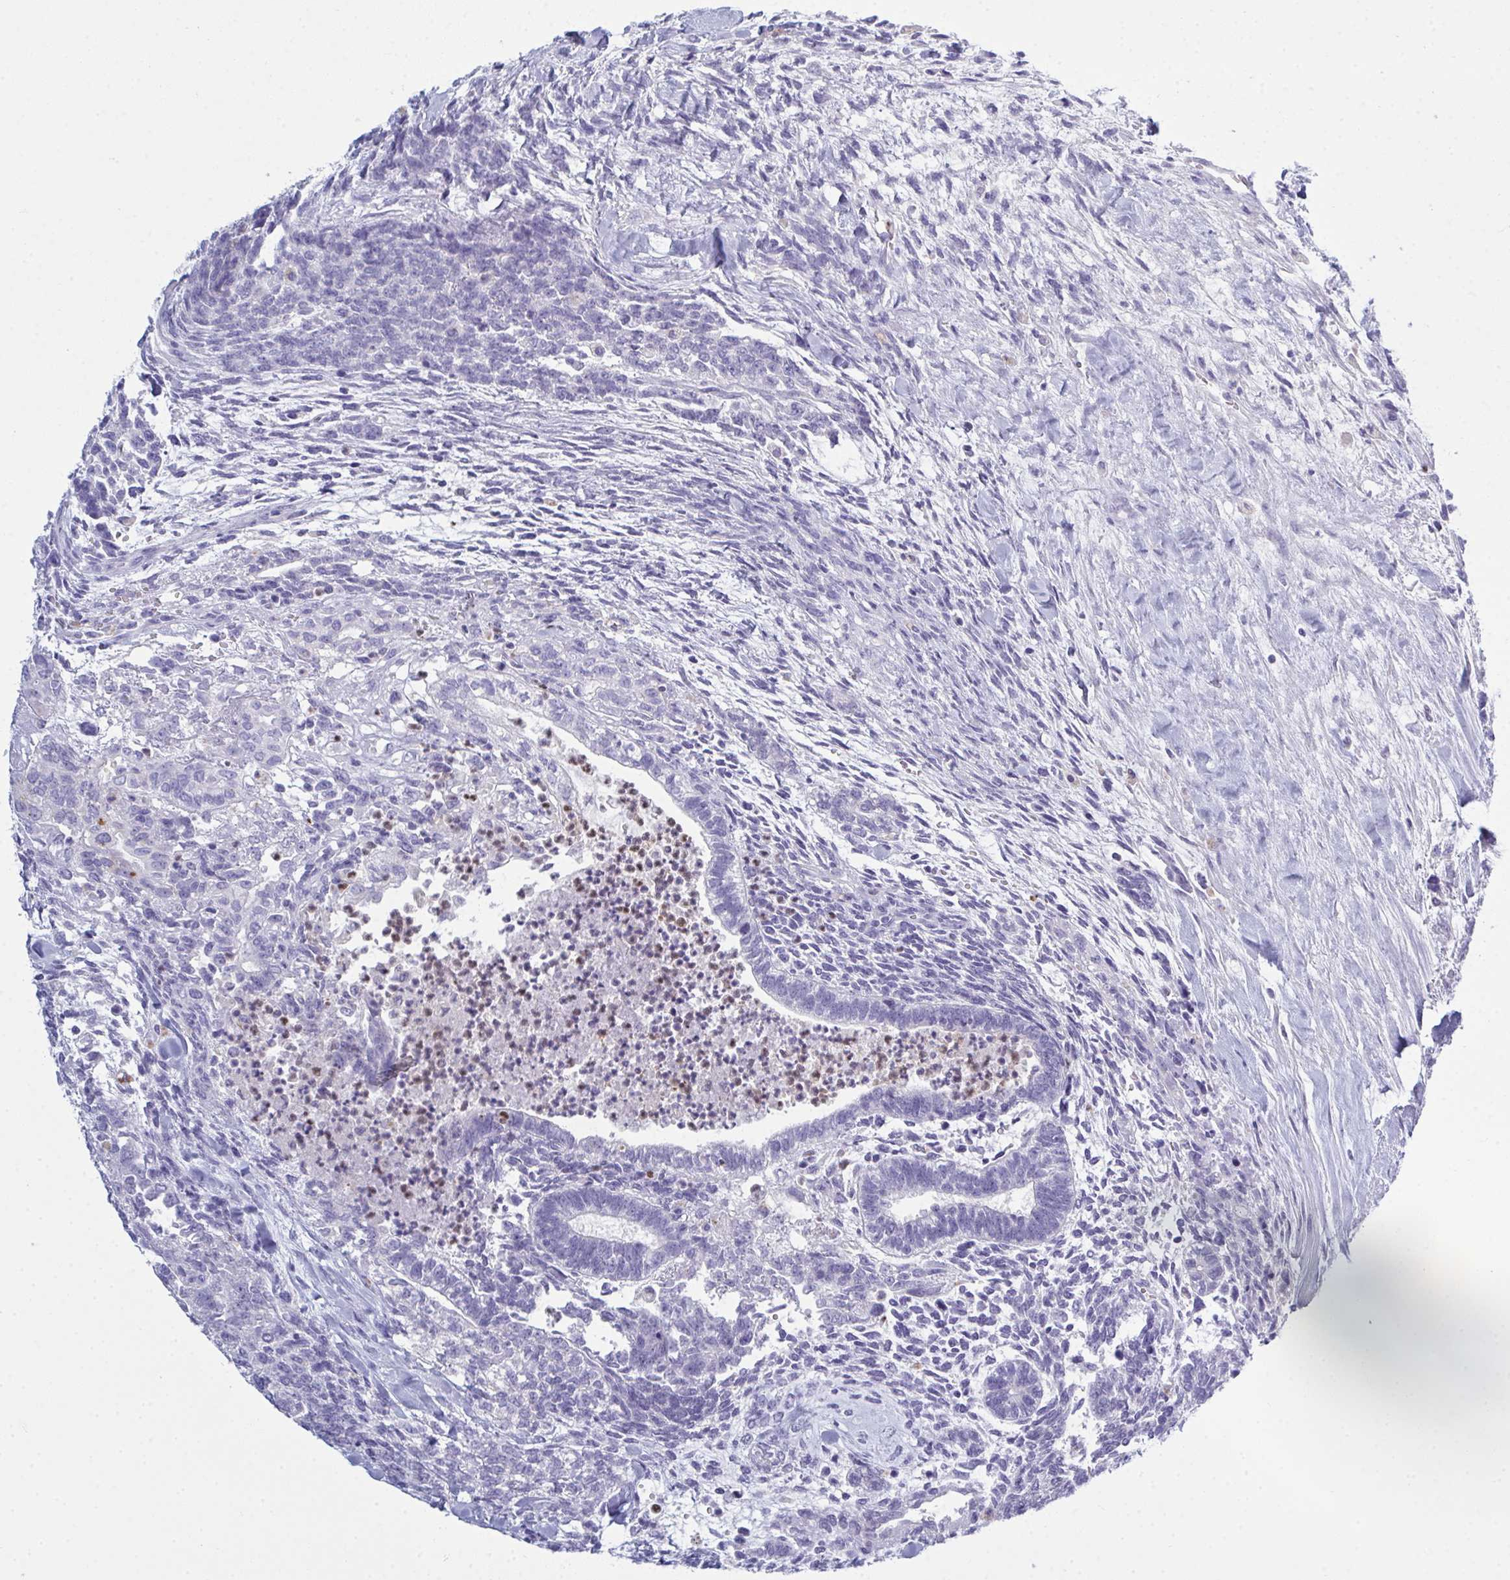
{"staining": {"intensity": "negative", "quantity": "none", "location": "none"}, "tissue": "testis cancer", "cell_type": "Tumor cells", "image_type": "cancer", "snomed": [{"axis": "morphology", "description": "Carcinoma, Embryonal, NOS"}, {"axis": "topography", "description": "Testis"}], "caption": "Micrograph shows no significant protein expression in tumor cells of testis embryonal carcinoma.", "gene": "SERPINB10", "patient": {"sex": "male", "age": 23}}